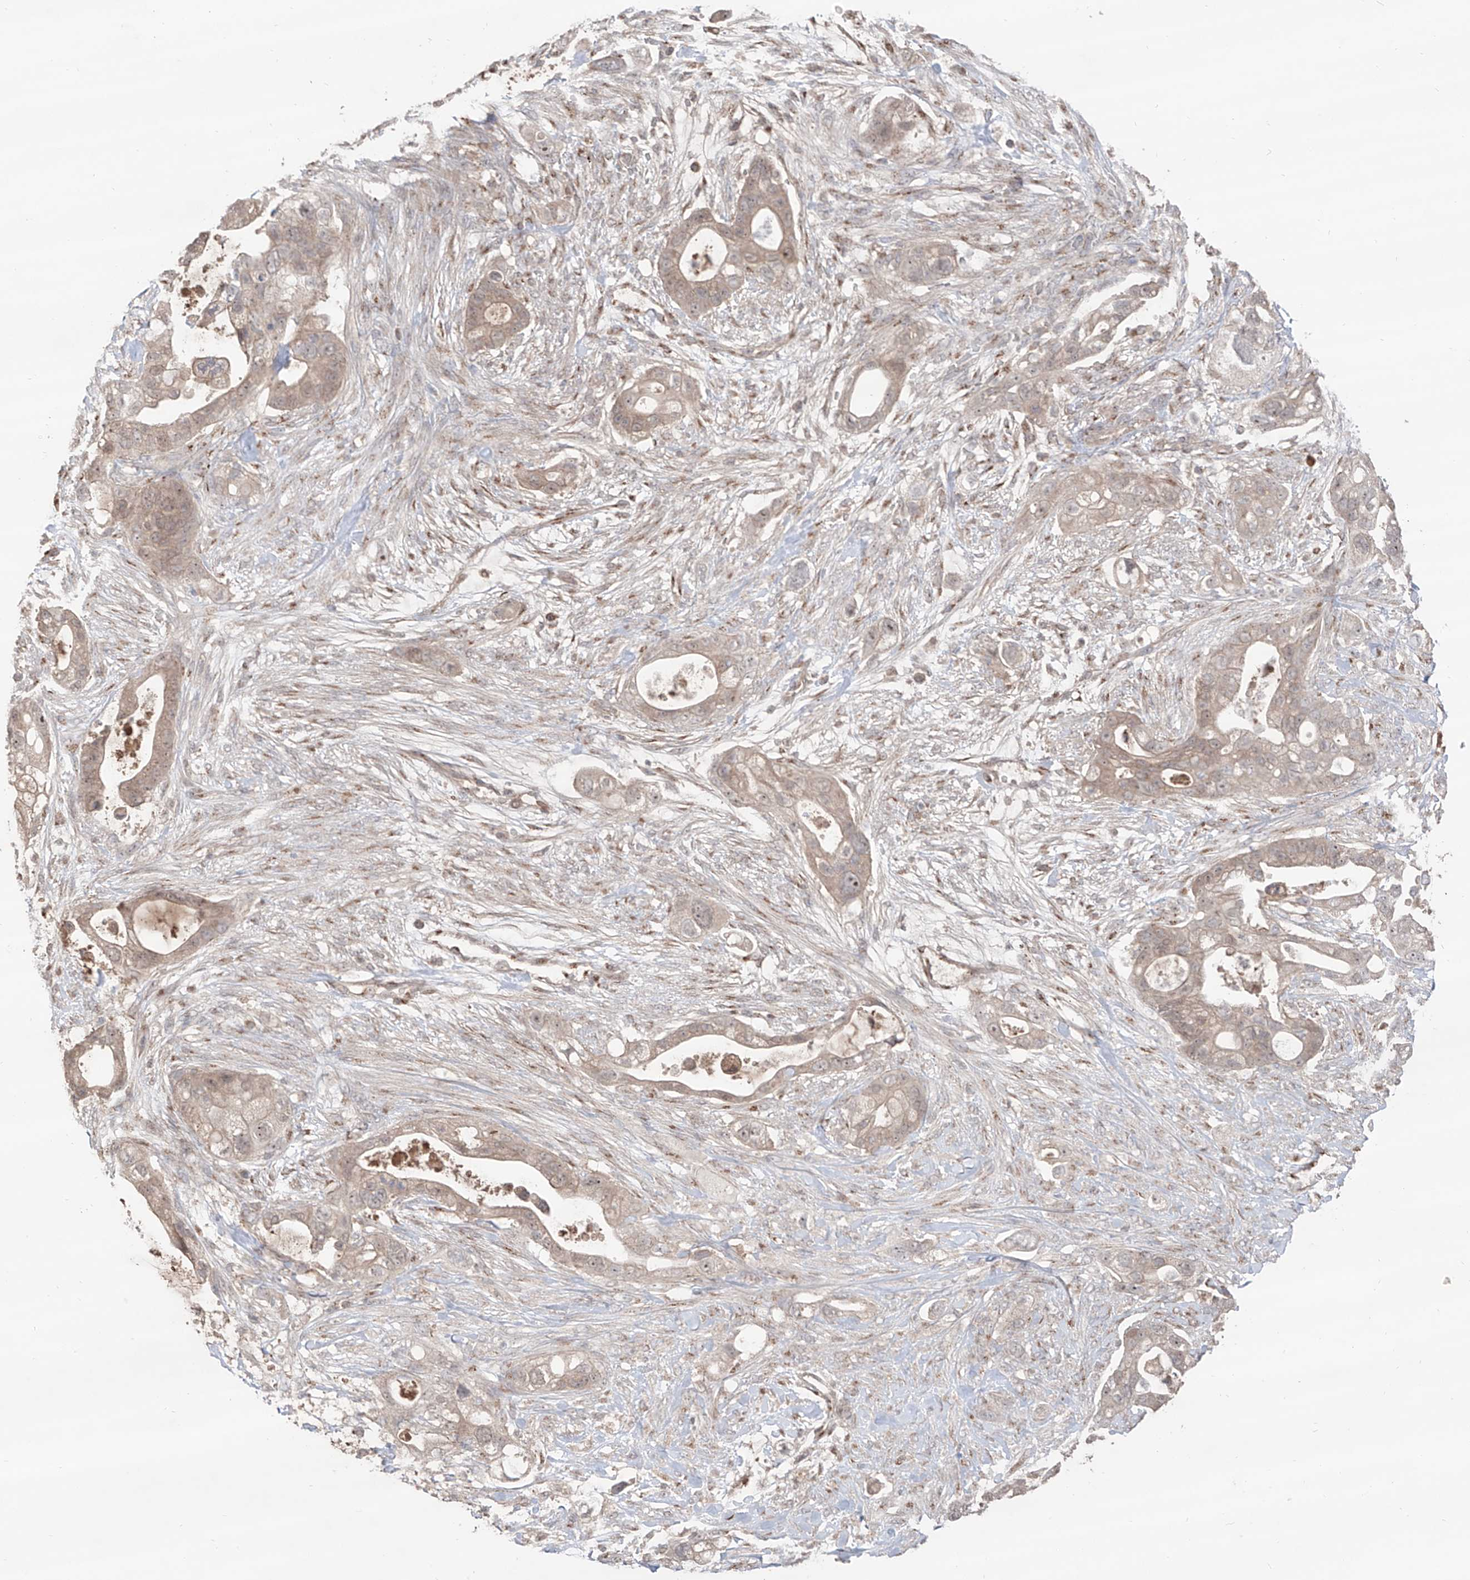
{"staining": {"intensity": "weak", "quantity": "25%-75%", "location": "cytoplasmic/membranous"}, "tissue": "pancreatic cancer", "cell_type": "Tumor cells", "image_type": "cancer", "snomed": [{"axis": "morphology", "description": "Adenocarcinoma, NOS"}, {"axis": "topography", "description": "Pancreas"}], "caption": "The immunohistochemical stain shows weak cytoplasmic/membranous staining in tumor cells of adenocarcinoma (pancreatic) tissue.", "gene": "EDN1", "patient": {"sex": "male", "age": 53}}